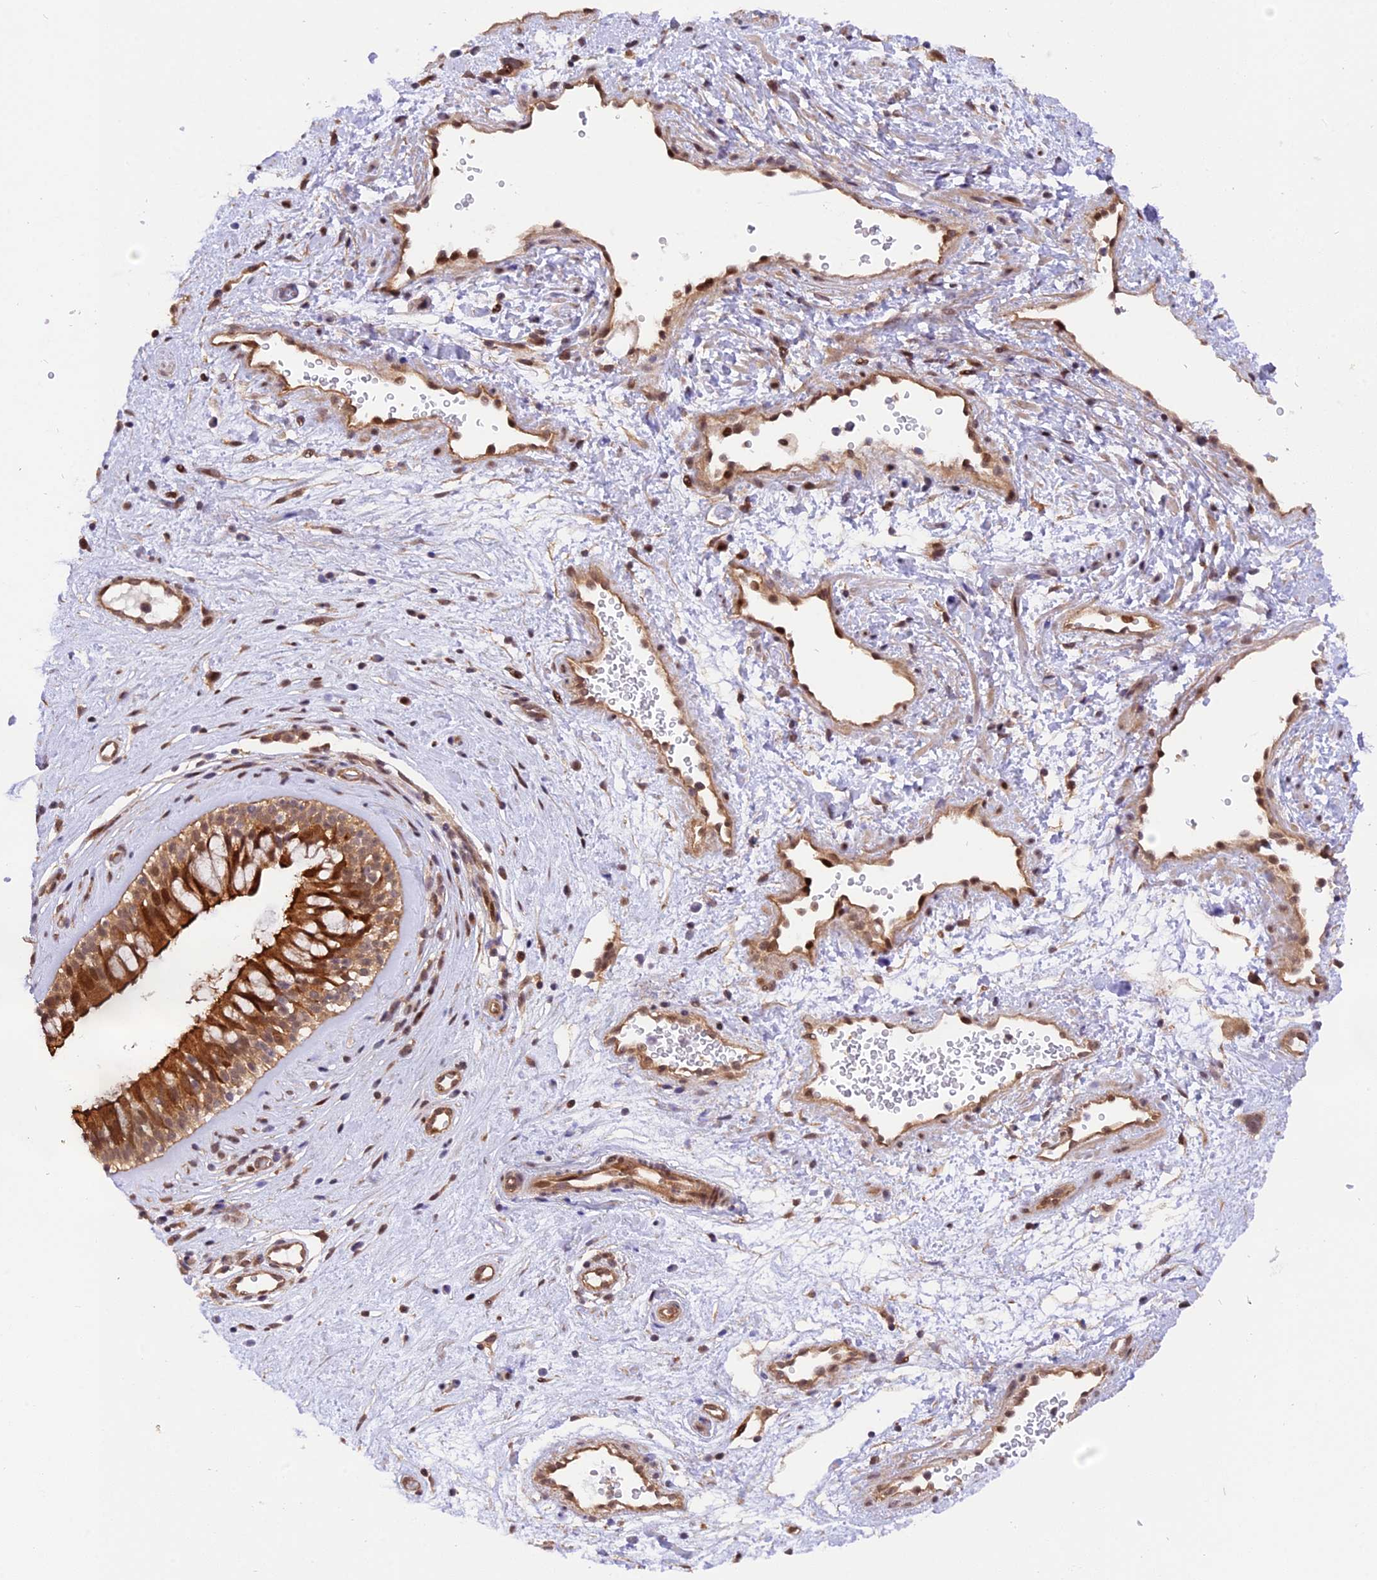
{"staining": {"intensity": "strong", "quantity": ">75%", "location": "cytoplasmic/membranous"}, "tissue": "nasopharynx", "cell_type": "Respiratory epithelial cells", "image_type": "normal", "snomed": [{"axis": "morphology", "description": "Normal tissue, NOS"}, {"axis": "topography", "description": "Nasopharynx"}], "caption": "Respiratory epithelial cells demonstrate strong cytoplasmic/membranous positivity in approximately >75% of cells in unremarkable nasopharynx.", "gene": "SAMD4A", "patient": {"sex": "male", "age": 32}}